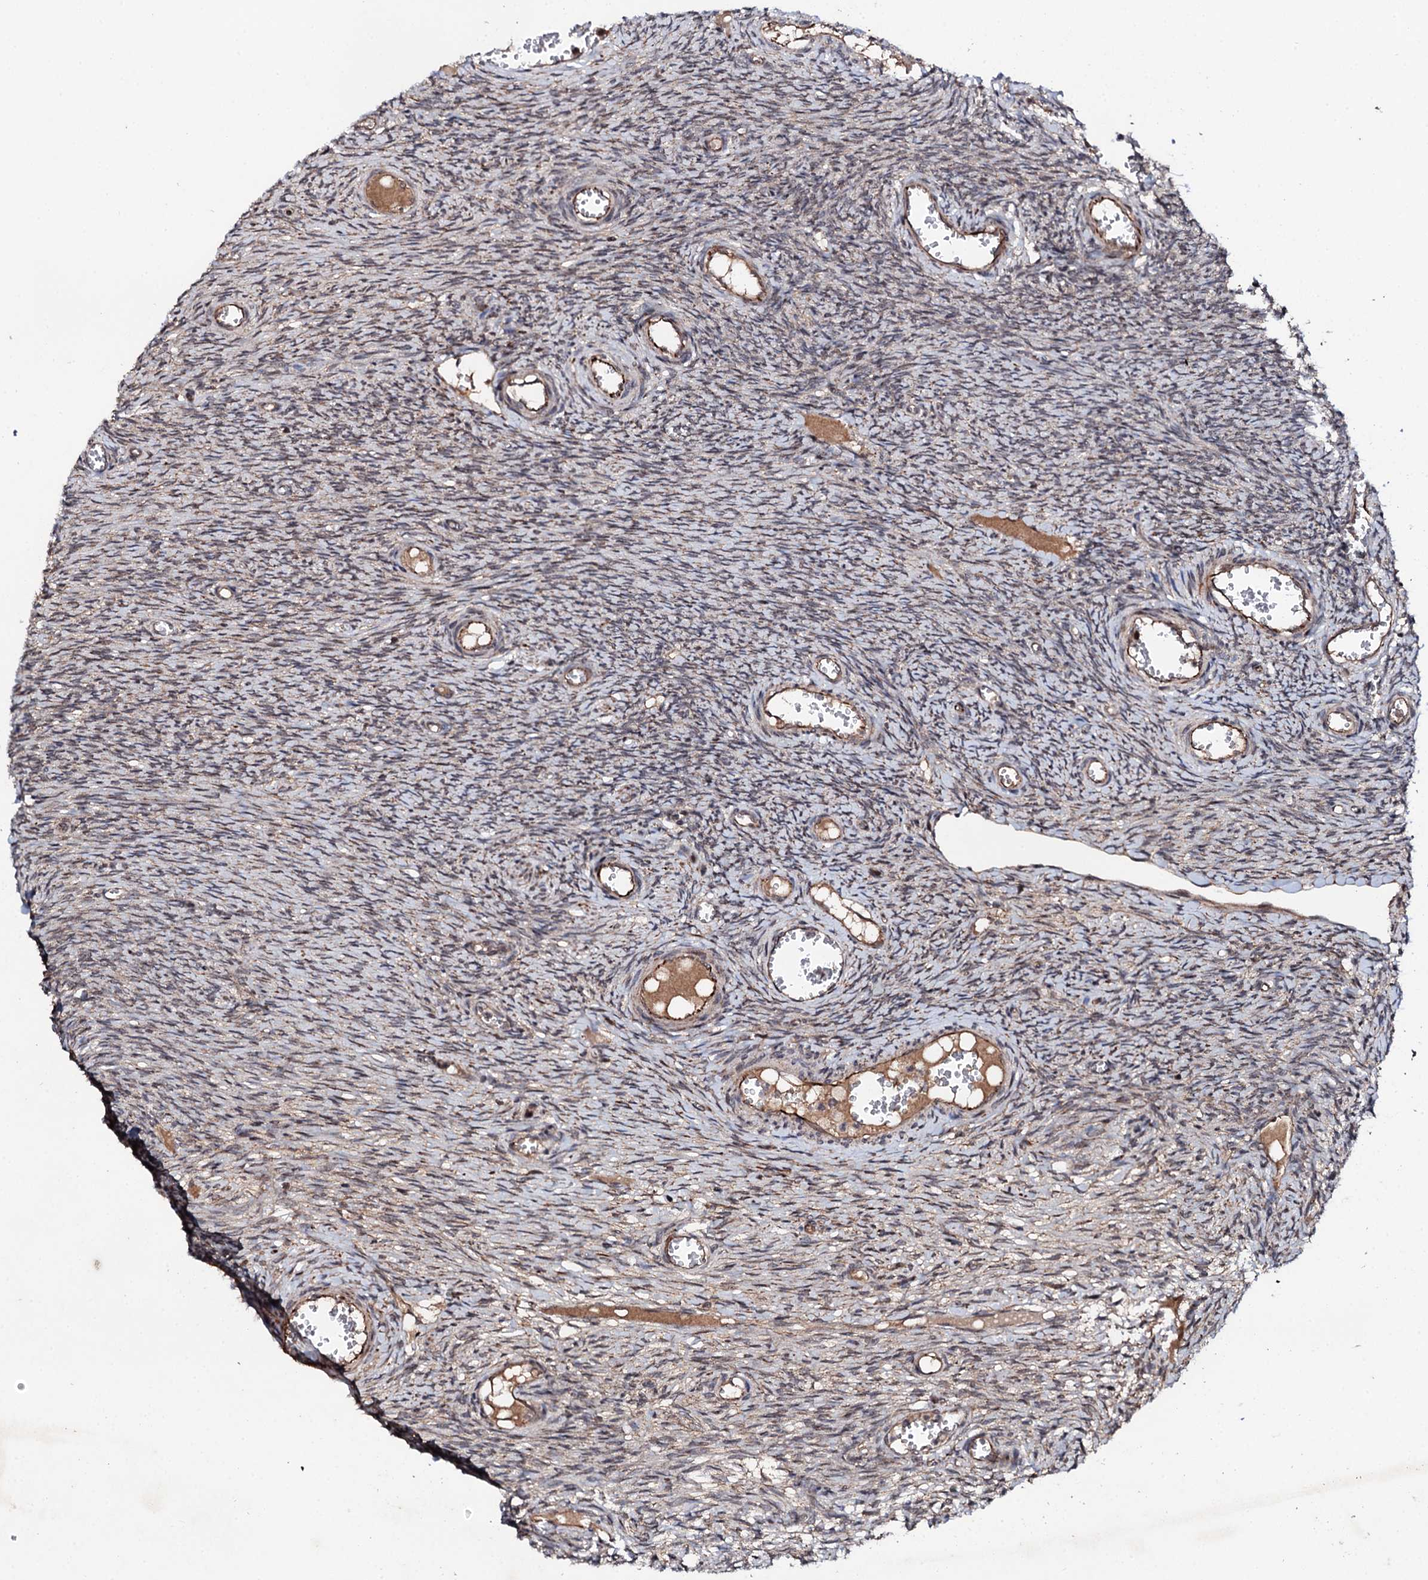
{"staining": {"intensity": "weak", "quantity": "25%-75%", "location": "cytoplasmic/membranous"}, "tissue": "ovary", "cell_type": "Ovarian stroma cells", "image_type": "normal", "snomed": [{"axis": "morphology", "description": "Normal tissue, NOS"}, {"axis": "topography", "description": "Ovary"}], "caption": "A micrograph of ovary stained for a protein displays weak cytoplasmic/membranous brown staining in ovarian stroma cells. The staining is performed using DAB (3,3'-diaminobenzidine) brown chromogen to label protein expression. The nuclei are counter-stained blue using hematoxylin.", "gene": "FAM111A", "patient": {"sex": "female", "age": 44}}